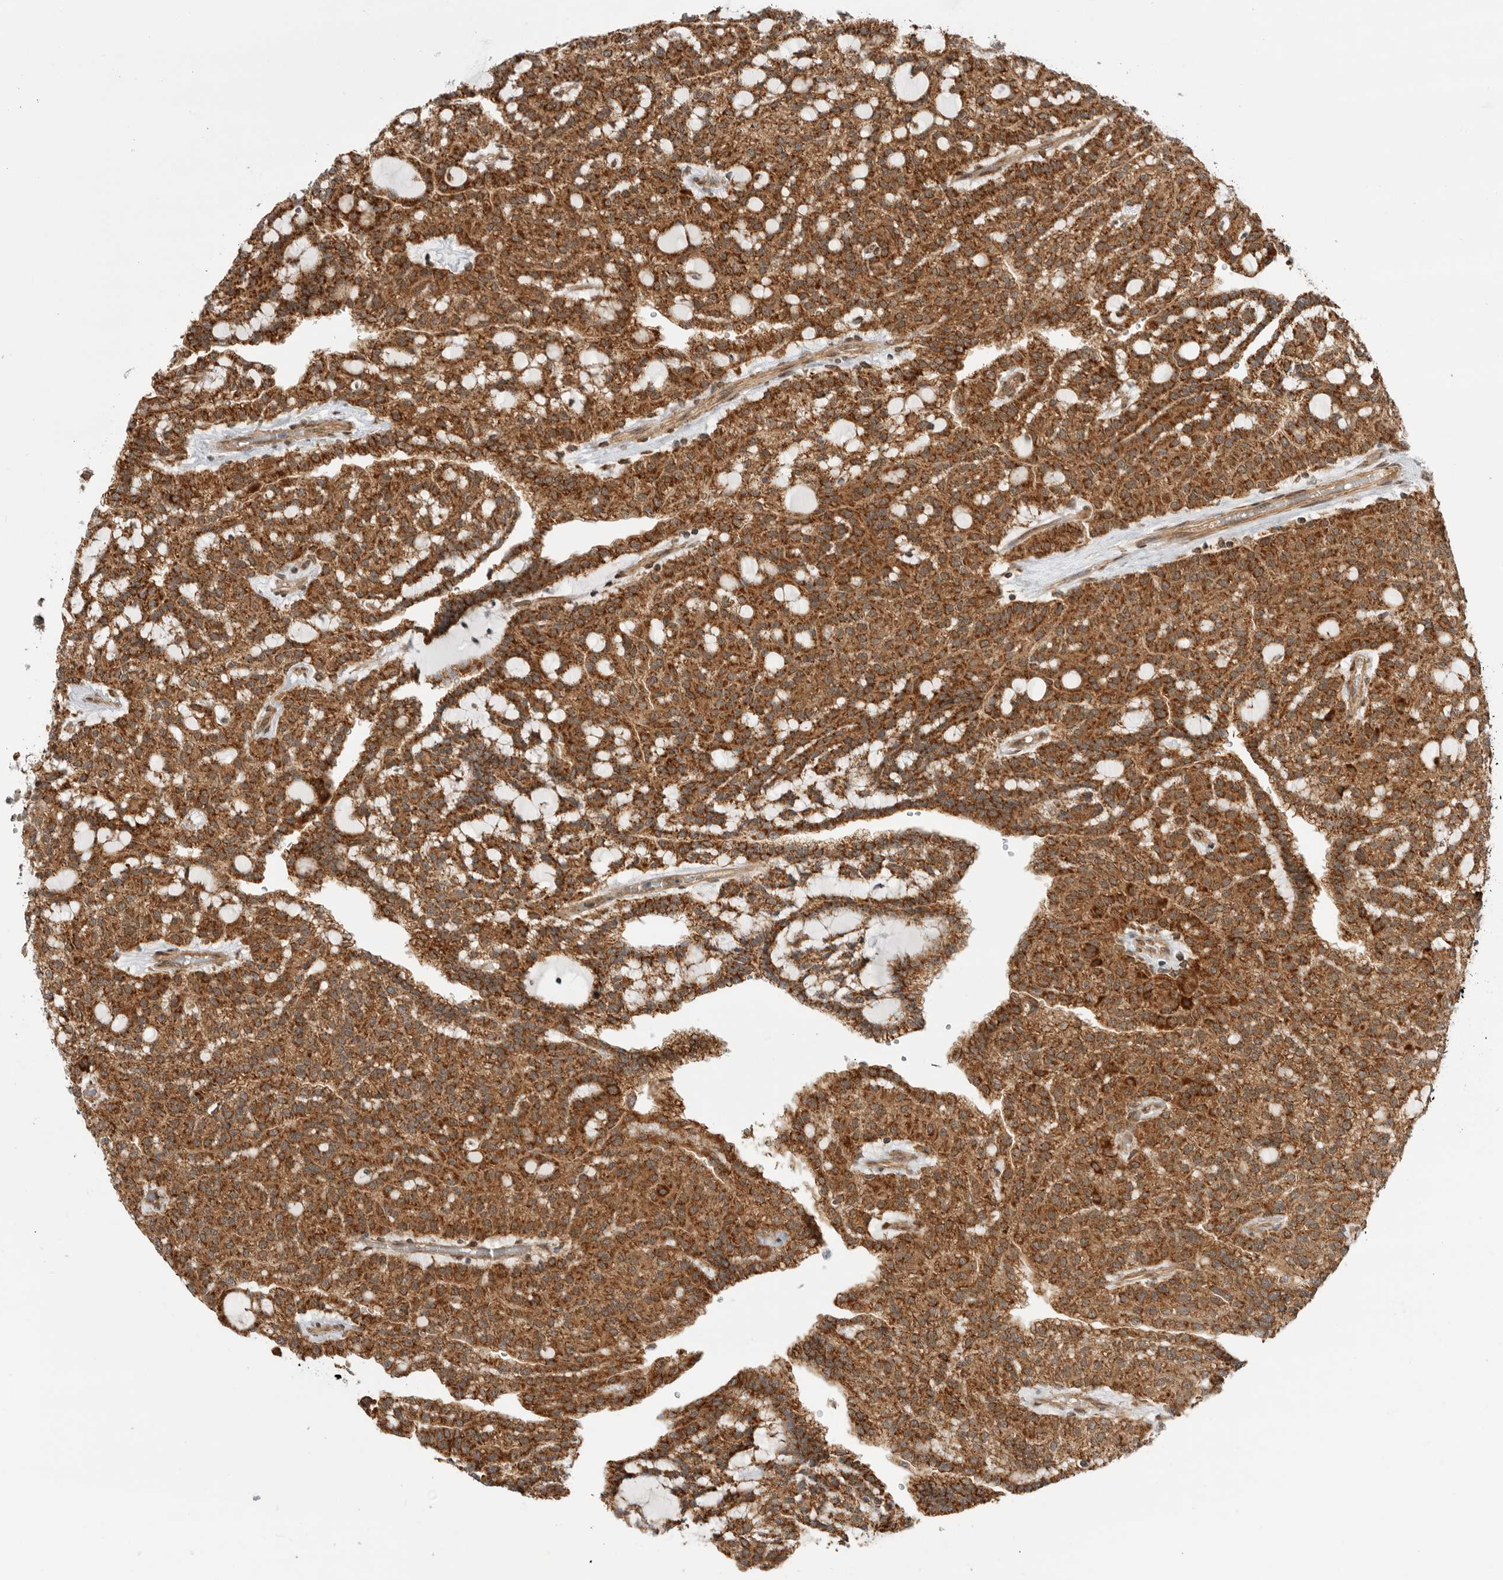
{"staining": {"intensity": "strong", "quantity": ">75%", "location": "cytoplasmic/membranous"}, "tissue": "renal cancer", "cell_type": "Tumor cells", "image_type": "cancer", "snomed": [{"axis": "morphology", "description": "Adenocarcinoma, NOS"}, {"axis": "topography", "description": "Kidney"}], "caption": "Human renal cancer (adenocarcinoma) stained with a protein marker demonstrates strong staining in tumor cells.", "gene": "DCAF8", "patient": {"sex": "male", "age": 63}}